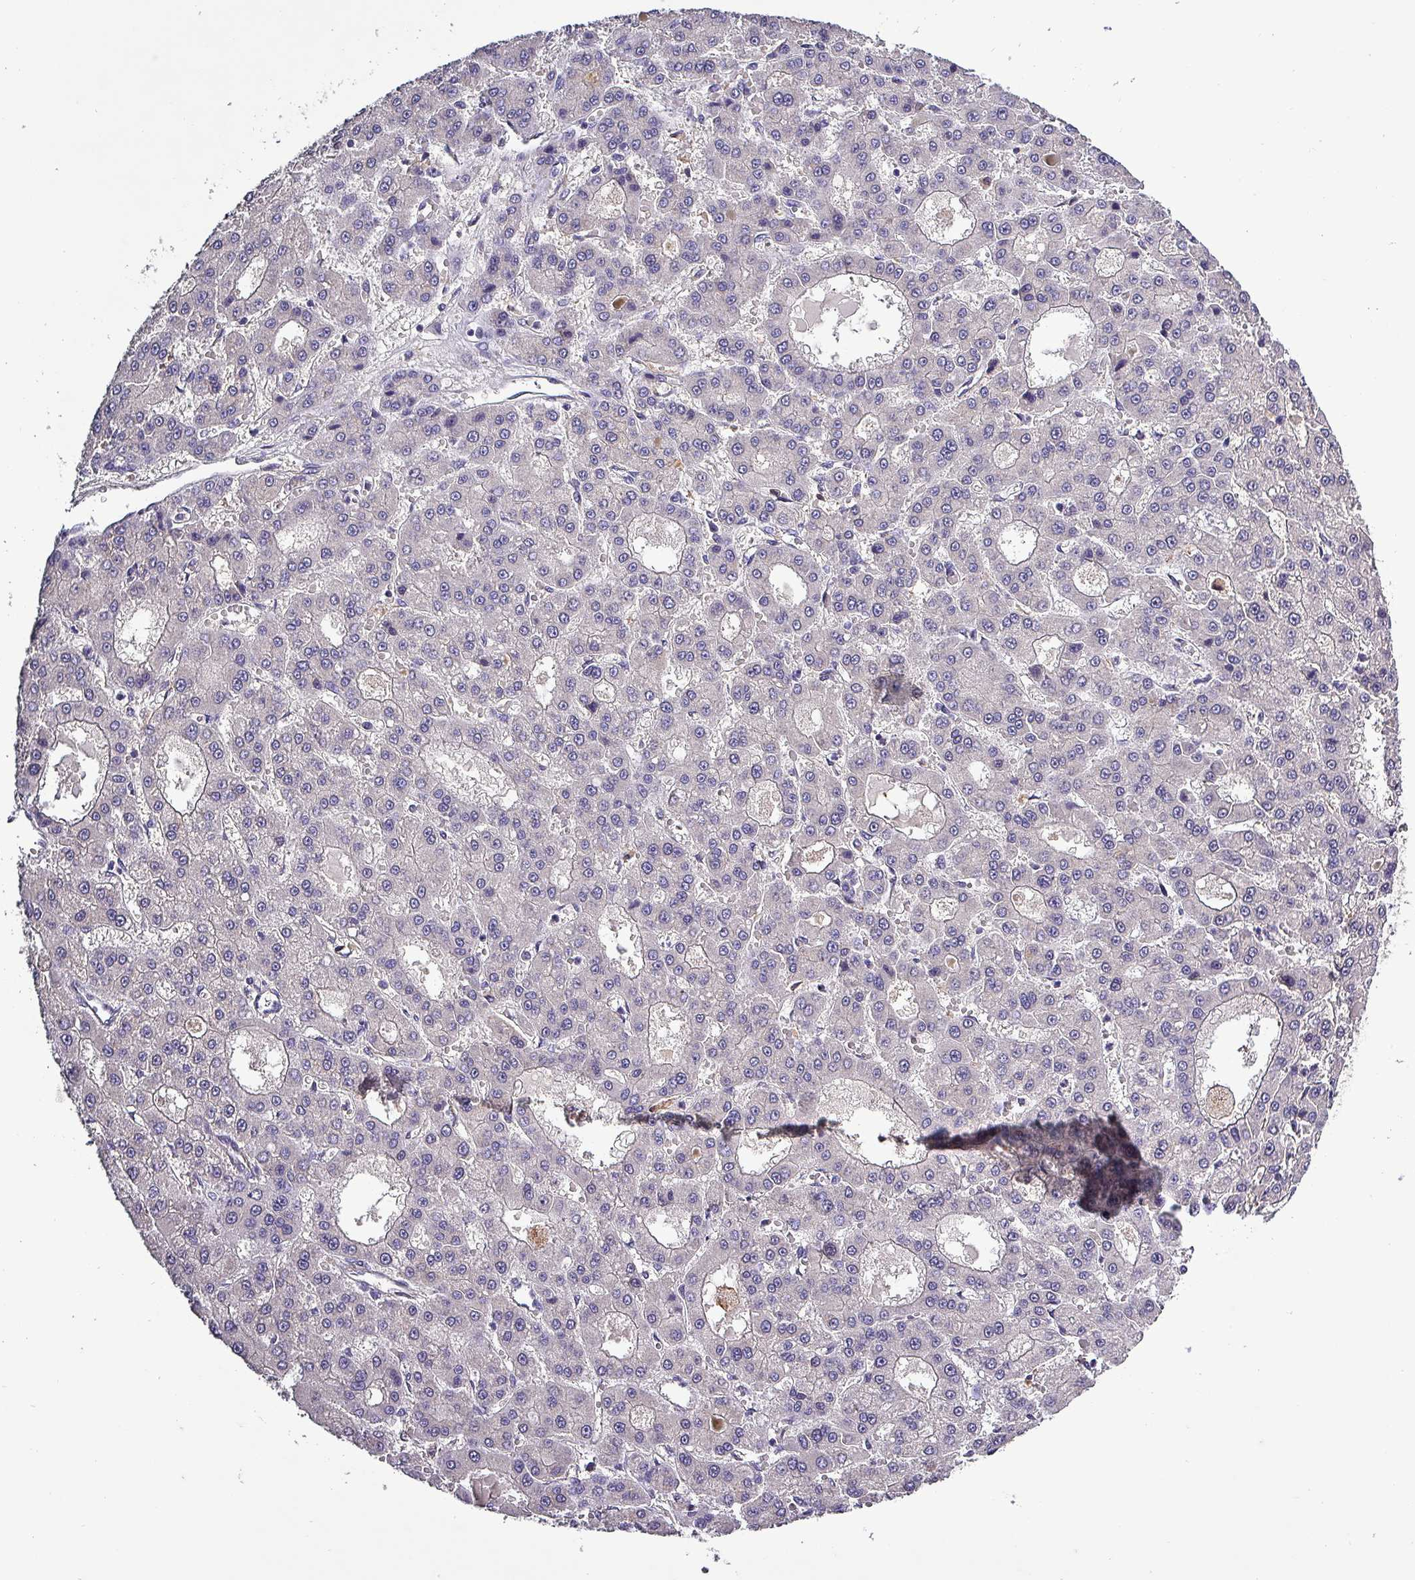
{"staining": {"intensity": "negative", "quantity": "none", "location": "none"}, "tissue": "liver cancer", "cell_type": "Tumor cells", "image_type": "cancer", "snomed": [{"axis": "morphology", "description": "Carcinoma, Hepatocellular, NOS"}, {"axis": "topography", "description": "Liver"}], "caption": "Hepatocellular carcinoma (liver) was stained to show a protein in brown. There is no significant staining in tumor cells.", "gene": "HTRA4", "patient": {"sex": "male", "age": 70}}